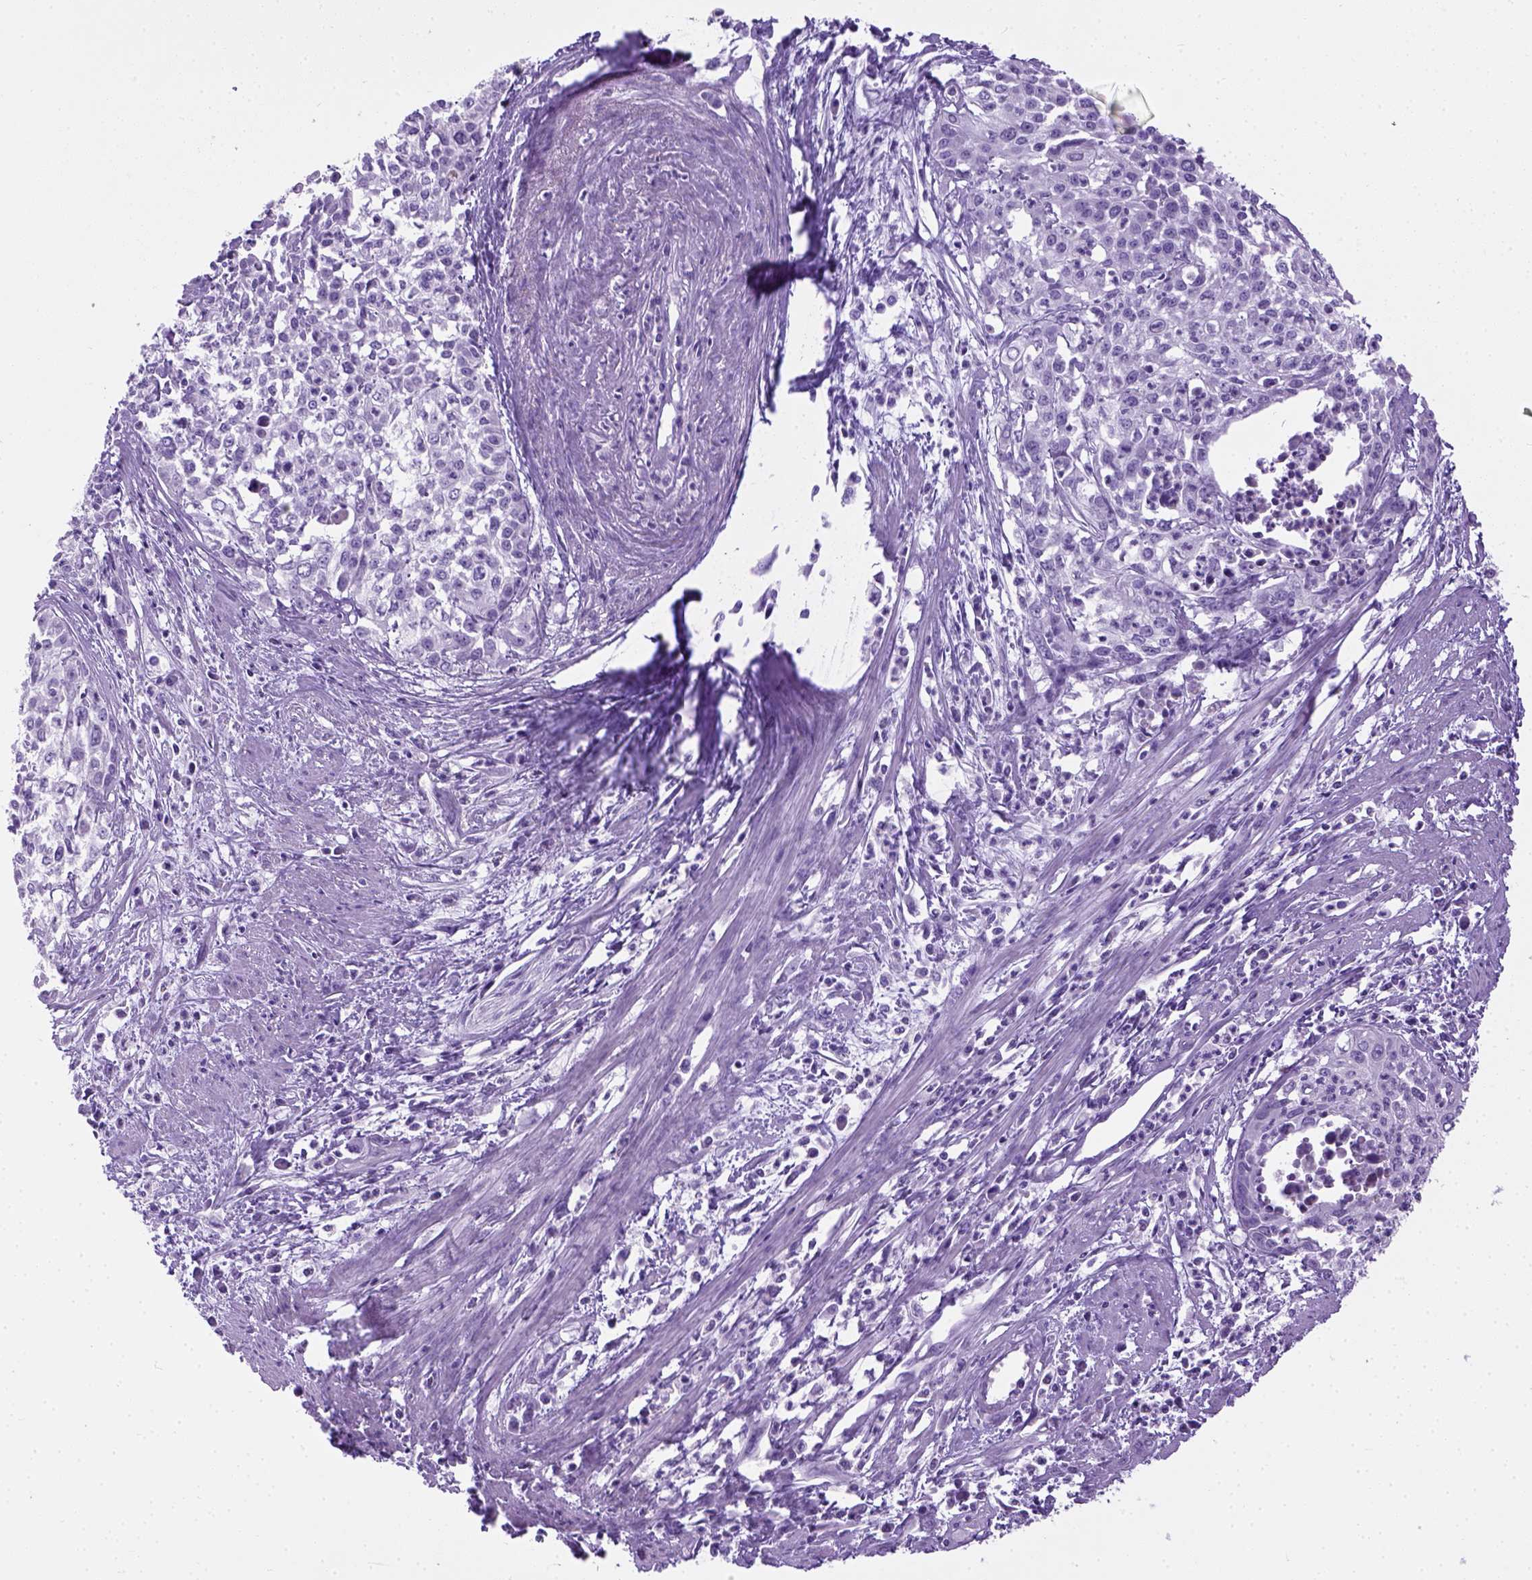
{"staining": {"intensity": "negative", "quantity": "none", "location": "none"}, "tissue": "cervical cancer", "cell_type": "Tumor cells", "image_type": "cancer", "snomed": [{"axis": "morphology", "description": "Squamous cell carcinoma, NOS"}, {"axis": "topography", "description": "Cervix"}], "caption": "DAB (3,3'-diaminobenzidine) immunohistochemical staining of human squamous cell carcinoma (cervical) exhibits no significant staining in tumor cells.", "gene": "CYP24A1", "patient": {"sex": "female", "age": 39}}